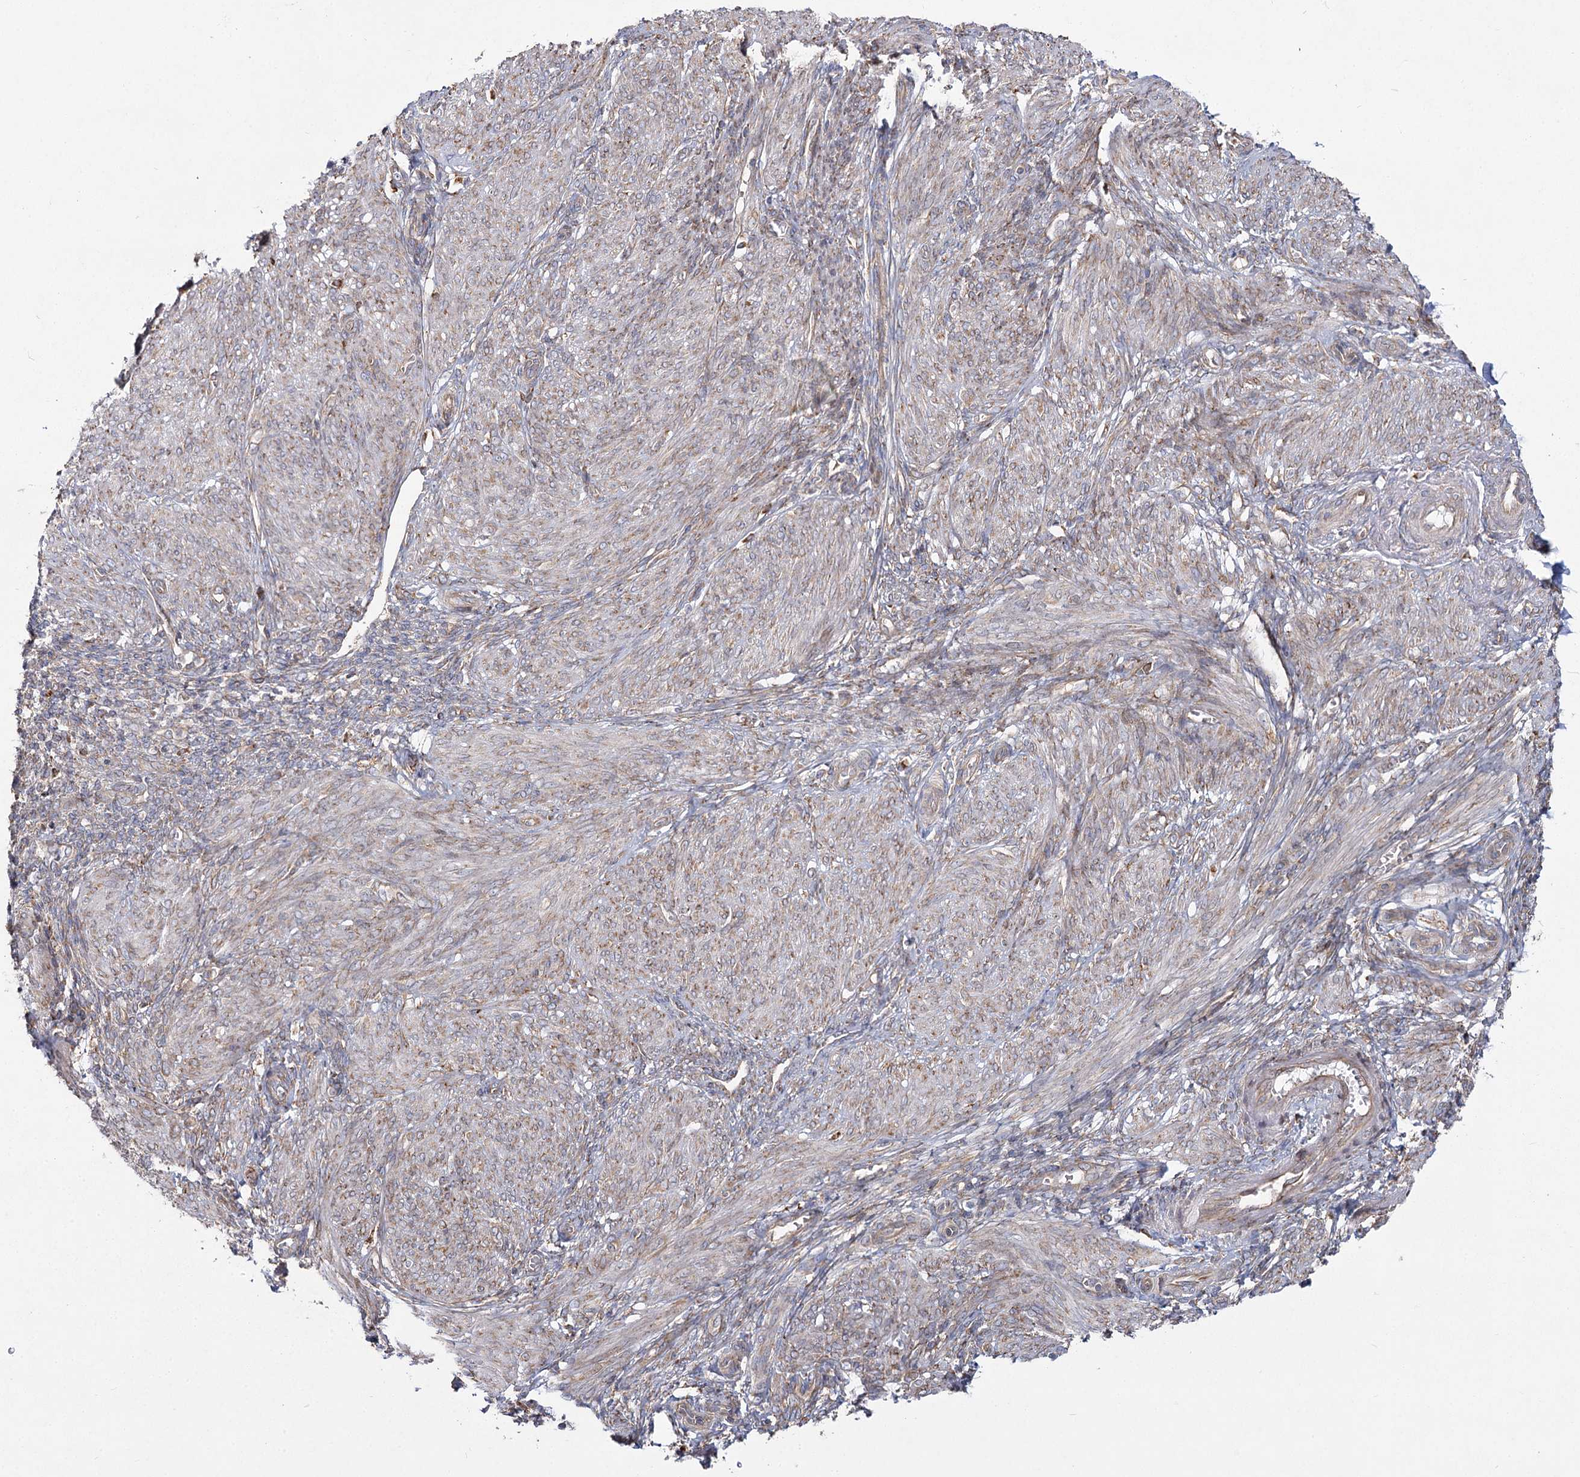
{"staining": {"intensity": "weak", "quantity": "25%-75%", "location": "cytoplasmic/membranous"}, "tissue": "smooth muscle", "cell_type": "Smooth muscle cells", "image_type": "normal", "snomed": [{"axis": "morphology", "description": "Normal tissue, NOS"}, {"axis": "topography", "description": "Smooth muscle"}], "caption": "Immunohistochemical staining of normal human smooth muscle reveals weak cytoplasmic/membranous protein expression in approximately 25%-75% of smooth muscle cells. (DAB IHC with brightfield microscopy, high magnification).", "gene": "NHLRC2", "patient": {"sex": "female", "age": 39}}